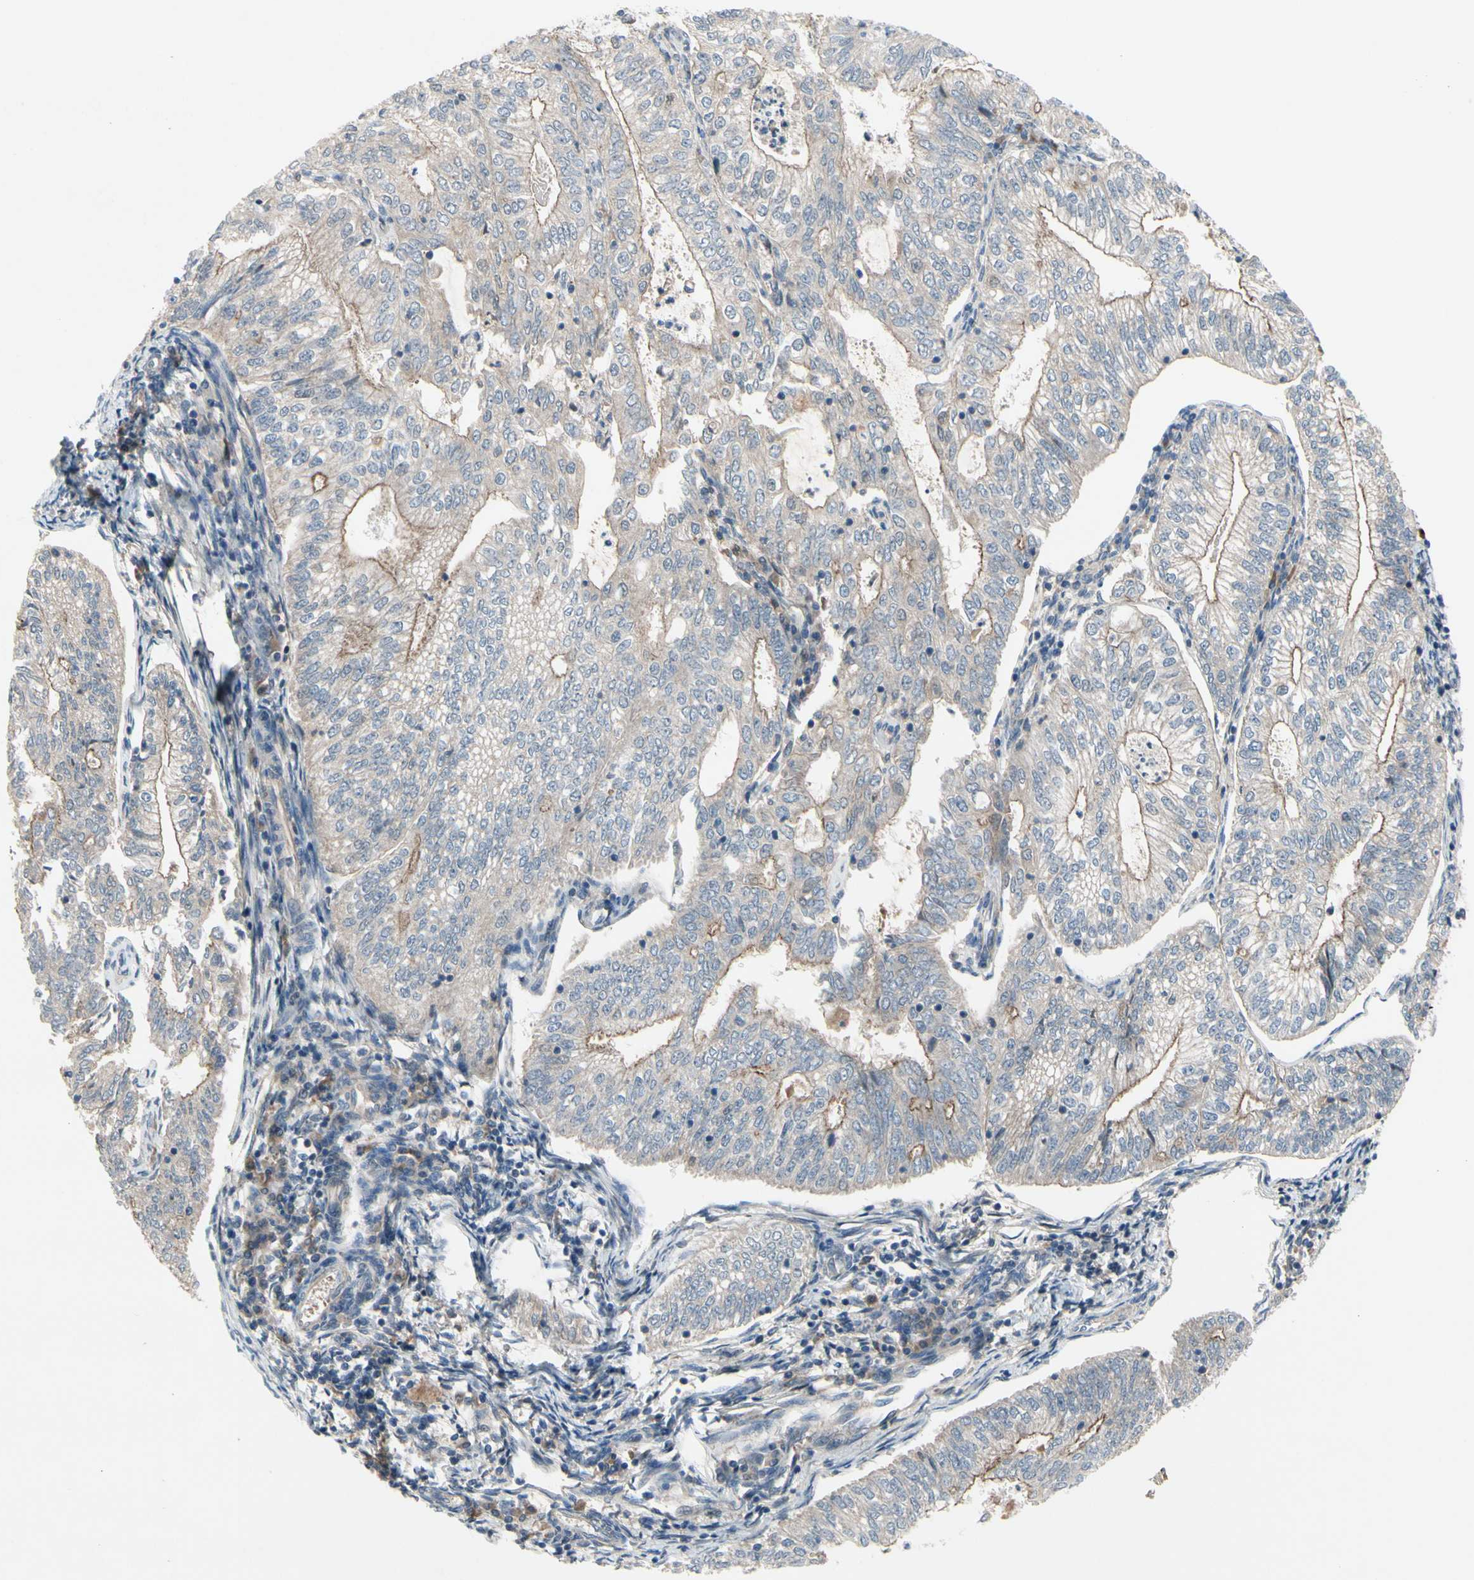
{"staining": {"intensity": "weak", "quantity": "25%-75%", "location": "cytoplasmic/membranous"}, "tissue": "endometrial cancer", "cell_type": "Tumor cells", "image_type": "cancer", "snomed": [{"axis": "morphology", "description": "Adenocarcinoma, NOS"}, {"axis": "topography", "description": "Endometrium"}], "caption": "Approximately 25%-75% of tumor cells in human endometrial adenocarcinoma demonstrate weak cytoplasmic/membranous protein expression as visualized by brown immunohistochemical staining.", "gene": "ICAM5", "patient": {"sex": "female", "age": 69}}